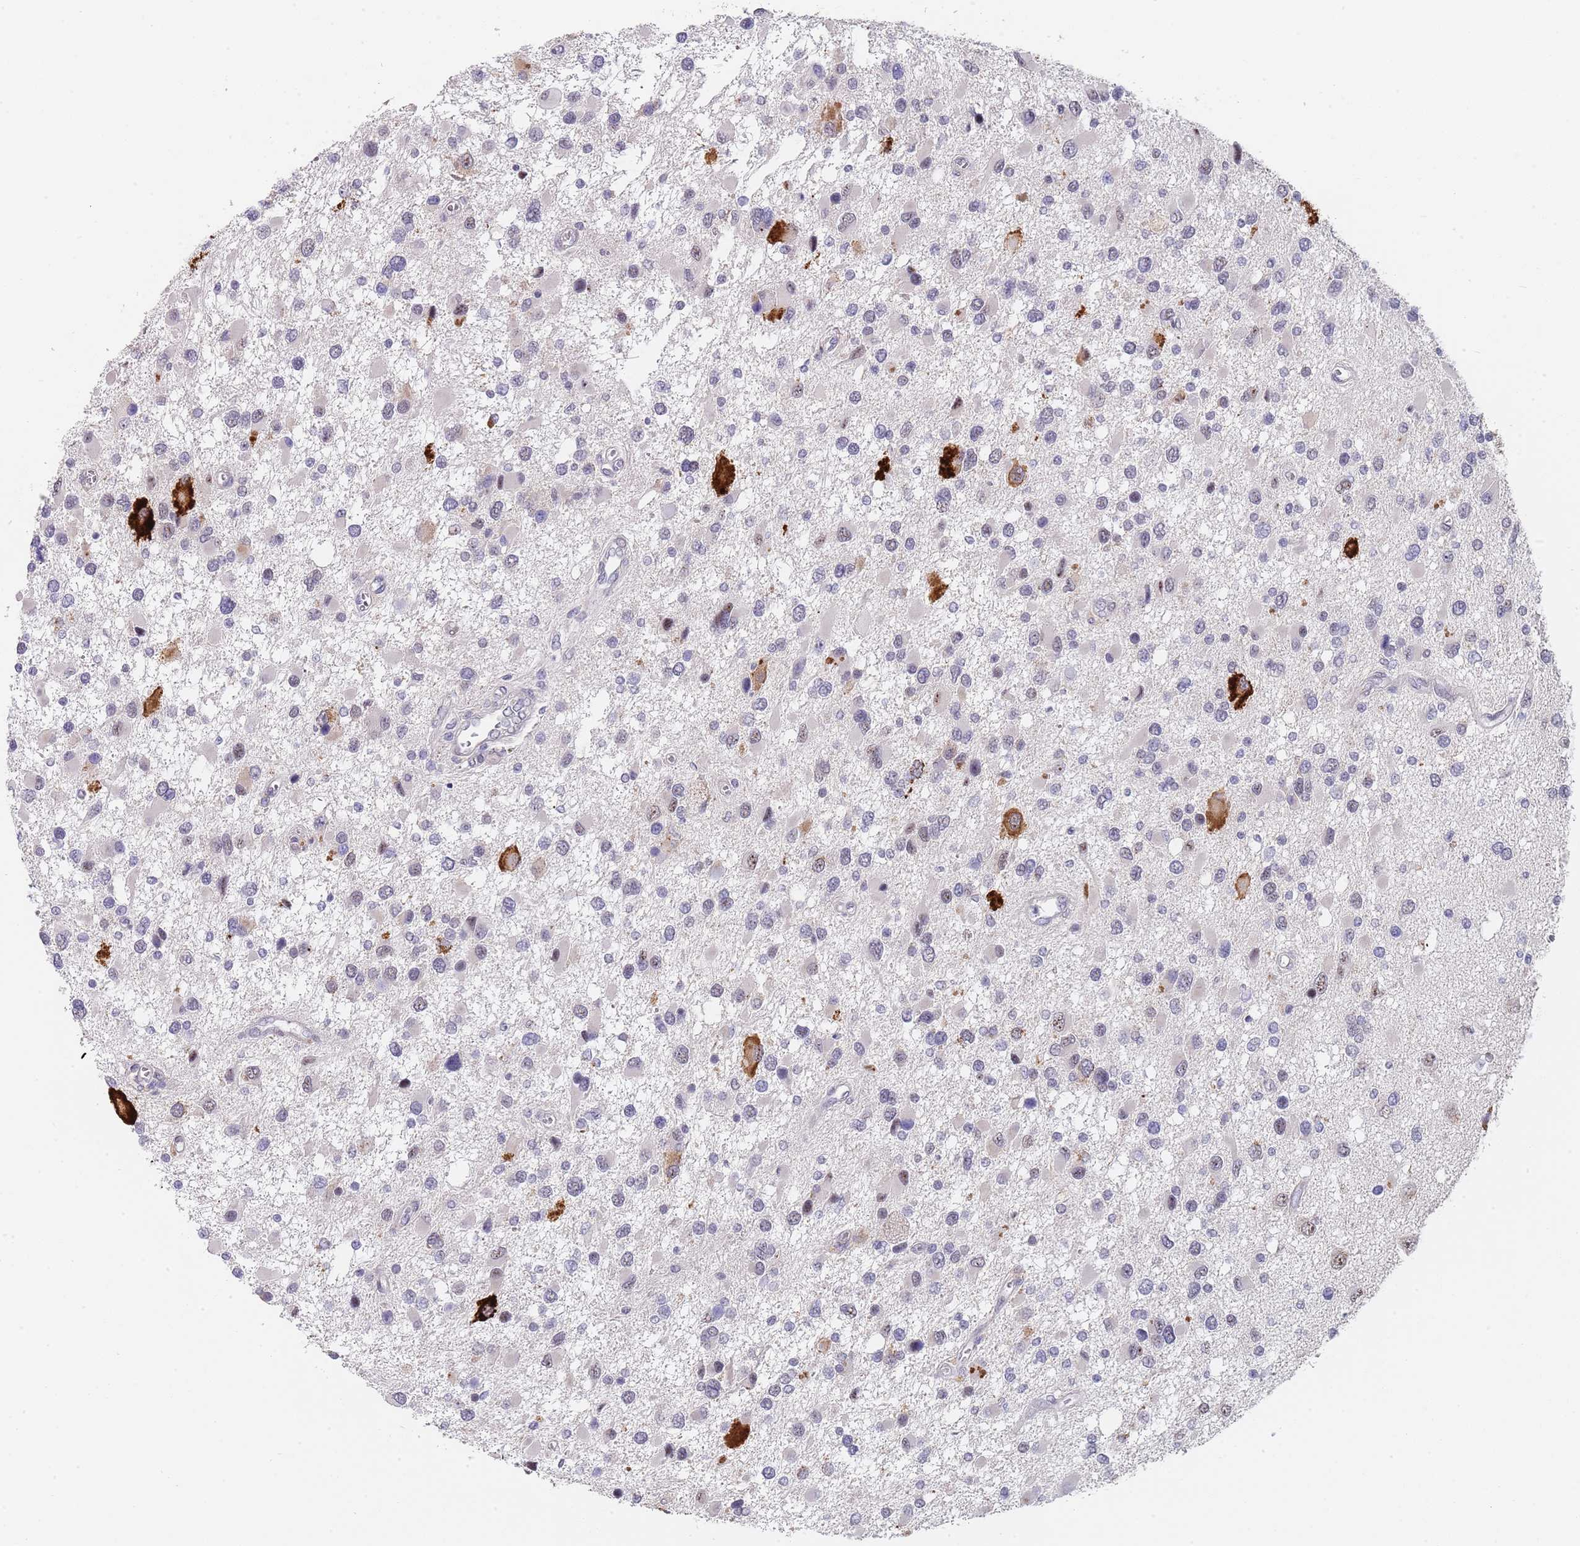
{"staining": {"intensity": "negative", "quantity": "none", "location": "none"}, "tissue": "glioma", "cell_type": "Tumor cells", "image_type": "cancer", "snomed": [{"axis": "morphology", "description": "Glioma, malignant, High grade"}, {"axis": "topography", "description": "Brain"}], "caption": "This is a histopathology image of immunohistochemistry staining of glioma, which shows no positivity in tumor cells.", "gene": "PLCL2", "patient": {"sex": "male", "age": 53}}